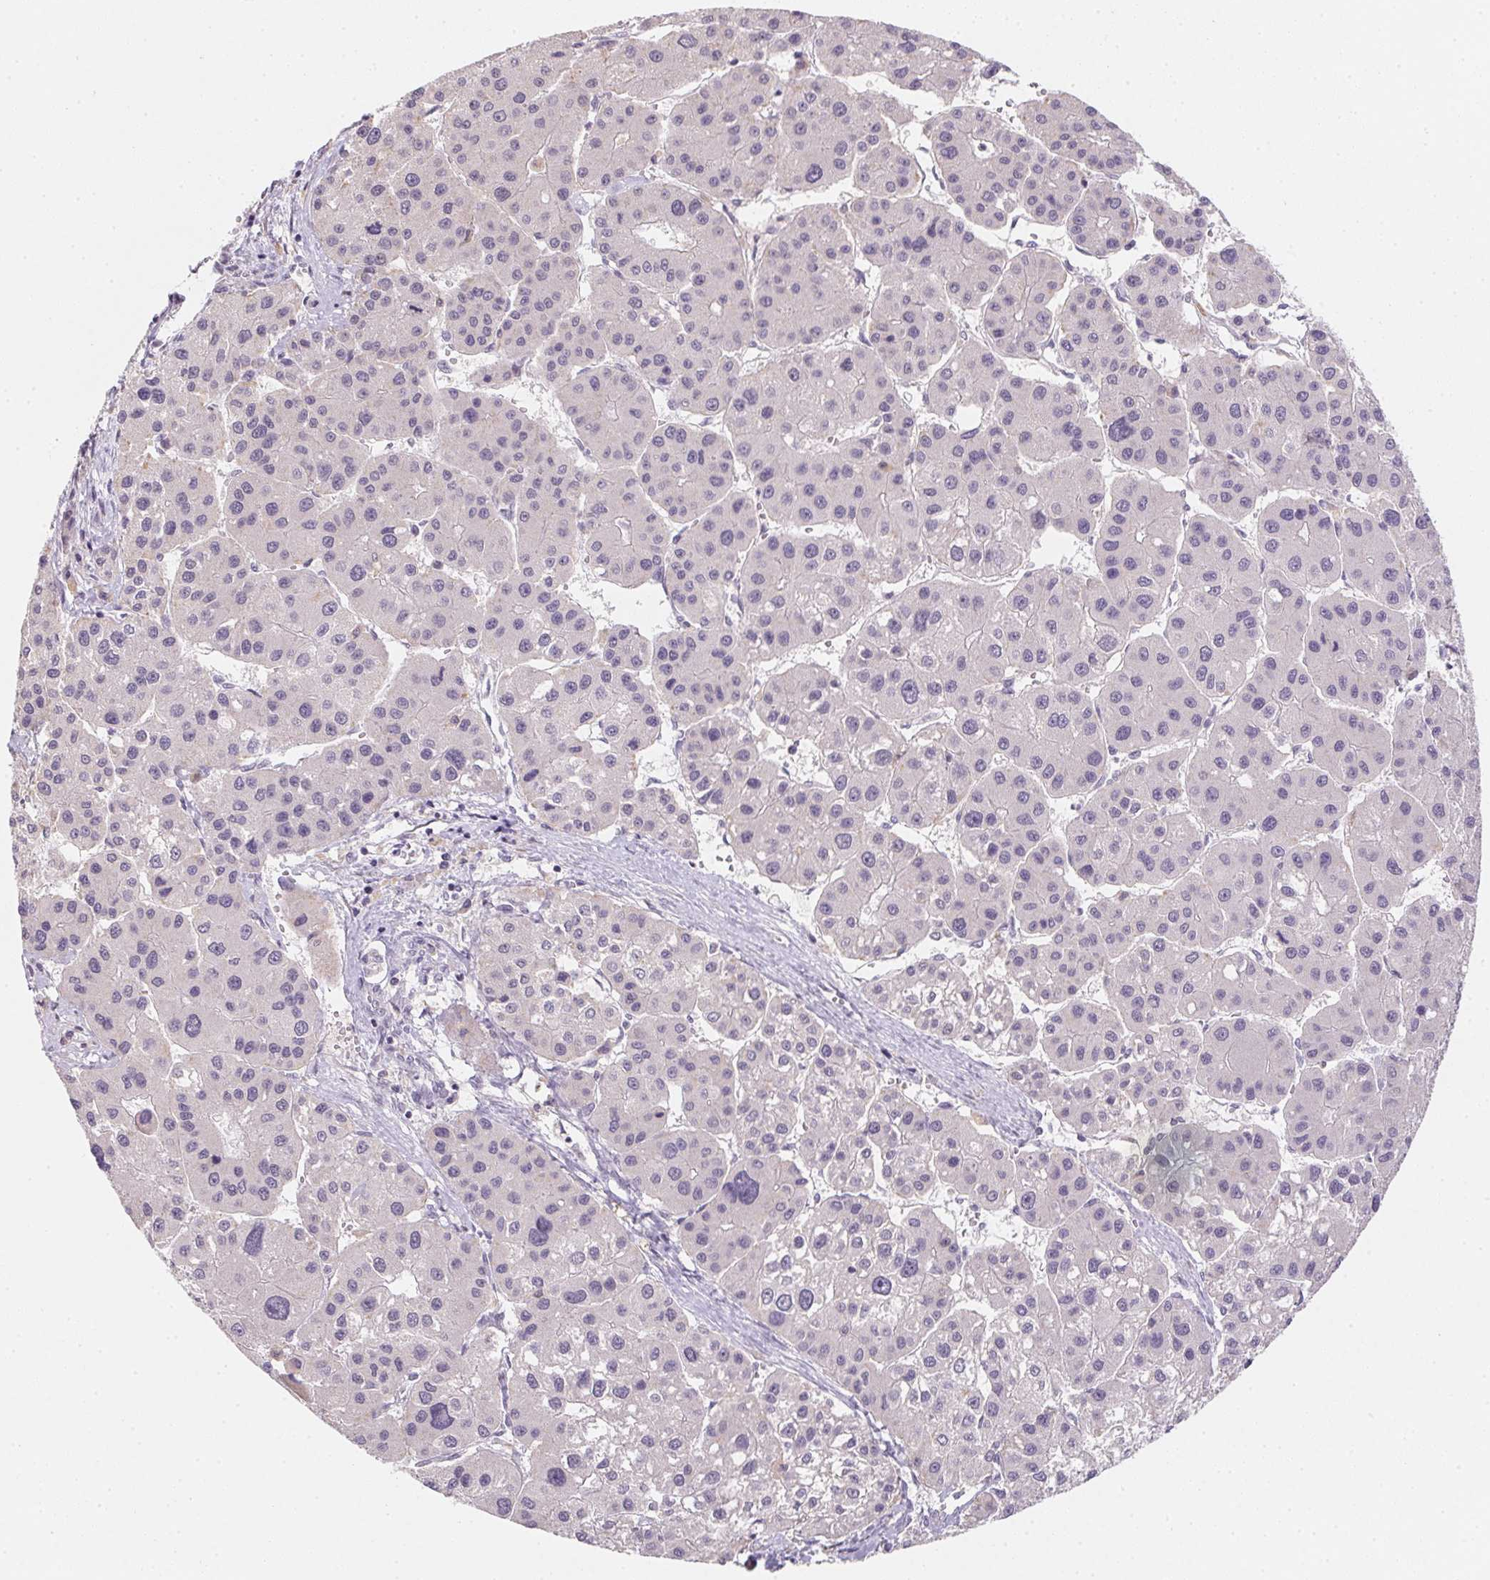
{"staining": {"intensity": "negative", "quantity": "none", "location": "none"}, "tissue": "liver cancer", "cell_type": "Tumor cells", "image_type": "cancer", "snomed": [{"axis": "morphology", "description": "Carcinoma, Hepatocellular, NOS"}, {"axis": "topography", "description": "Liver"}], "caption": "Immunohistochemistry (IHC) histopathology image of liver cancer stained for a protein (brown), which reveals no expression in tumor cells.", "gene": "SLC6A18", "patient": {"sex": "male", "age": 73}}